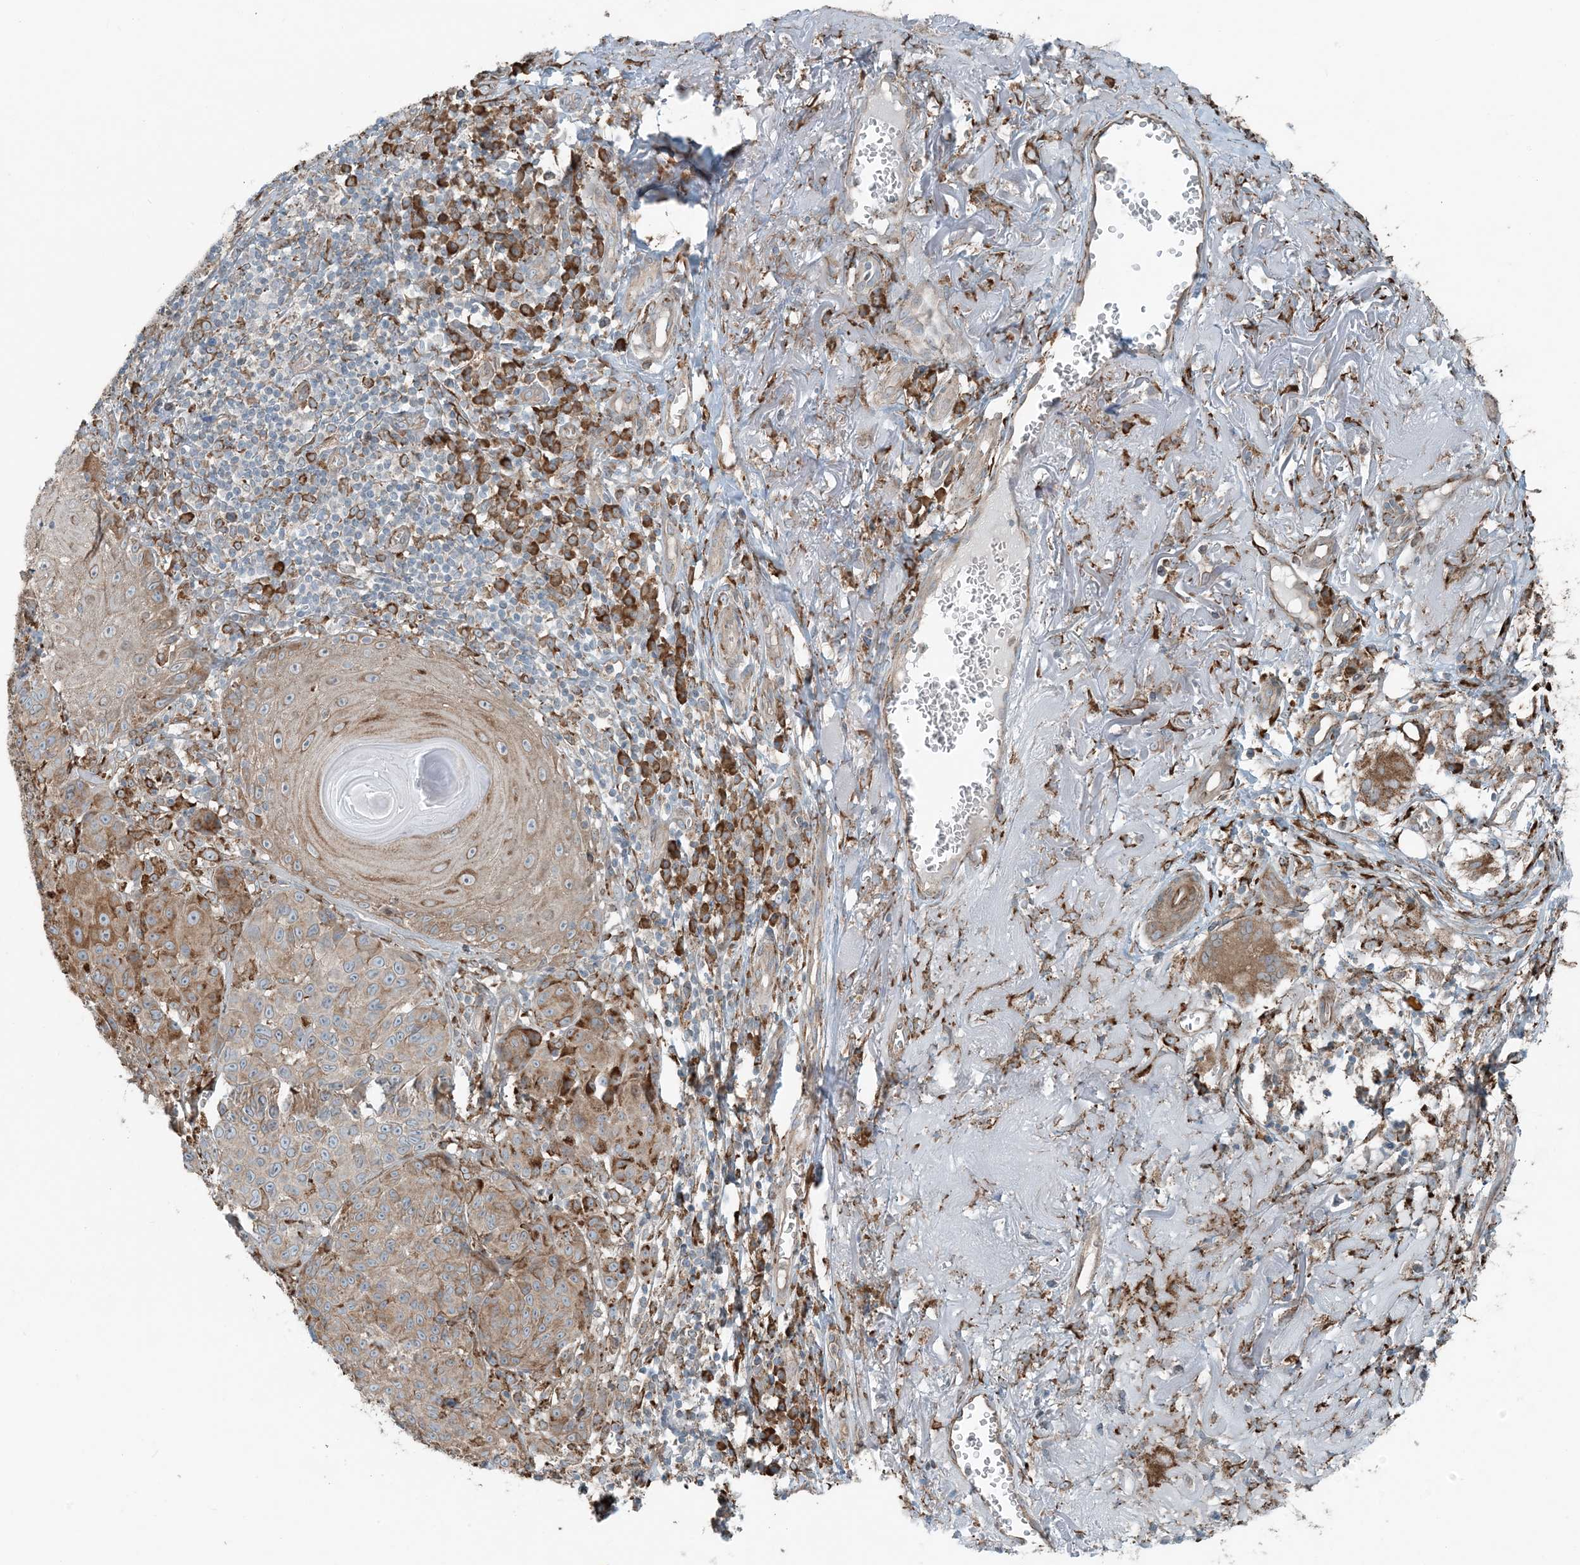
{"staining": {"intensity": "strong", "quantity": "25%-75%", "location": "cytoplasmic/membranous"}, "tissue": "melanoma", "cell_type": "Tumor cells", "image_type": "cancer", "snomed": [{"axis": "morphology", "description": "Malignant melanoma, NOS"}, {"axis": "topography", "description": "Skin"}], "caption": "IHC (DAB (3,3'-diaminobenzidine)) staining of human melanoma displays strong cytoplasmic/membranous protein expression in about 25%-75% of tumor cells.", "gene": "CERKL", "patient": {"sex": "male", "age": 73}}